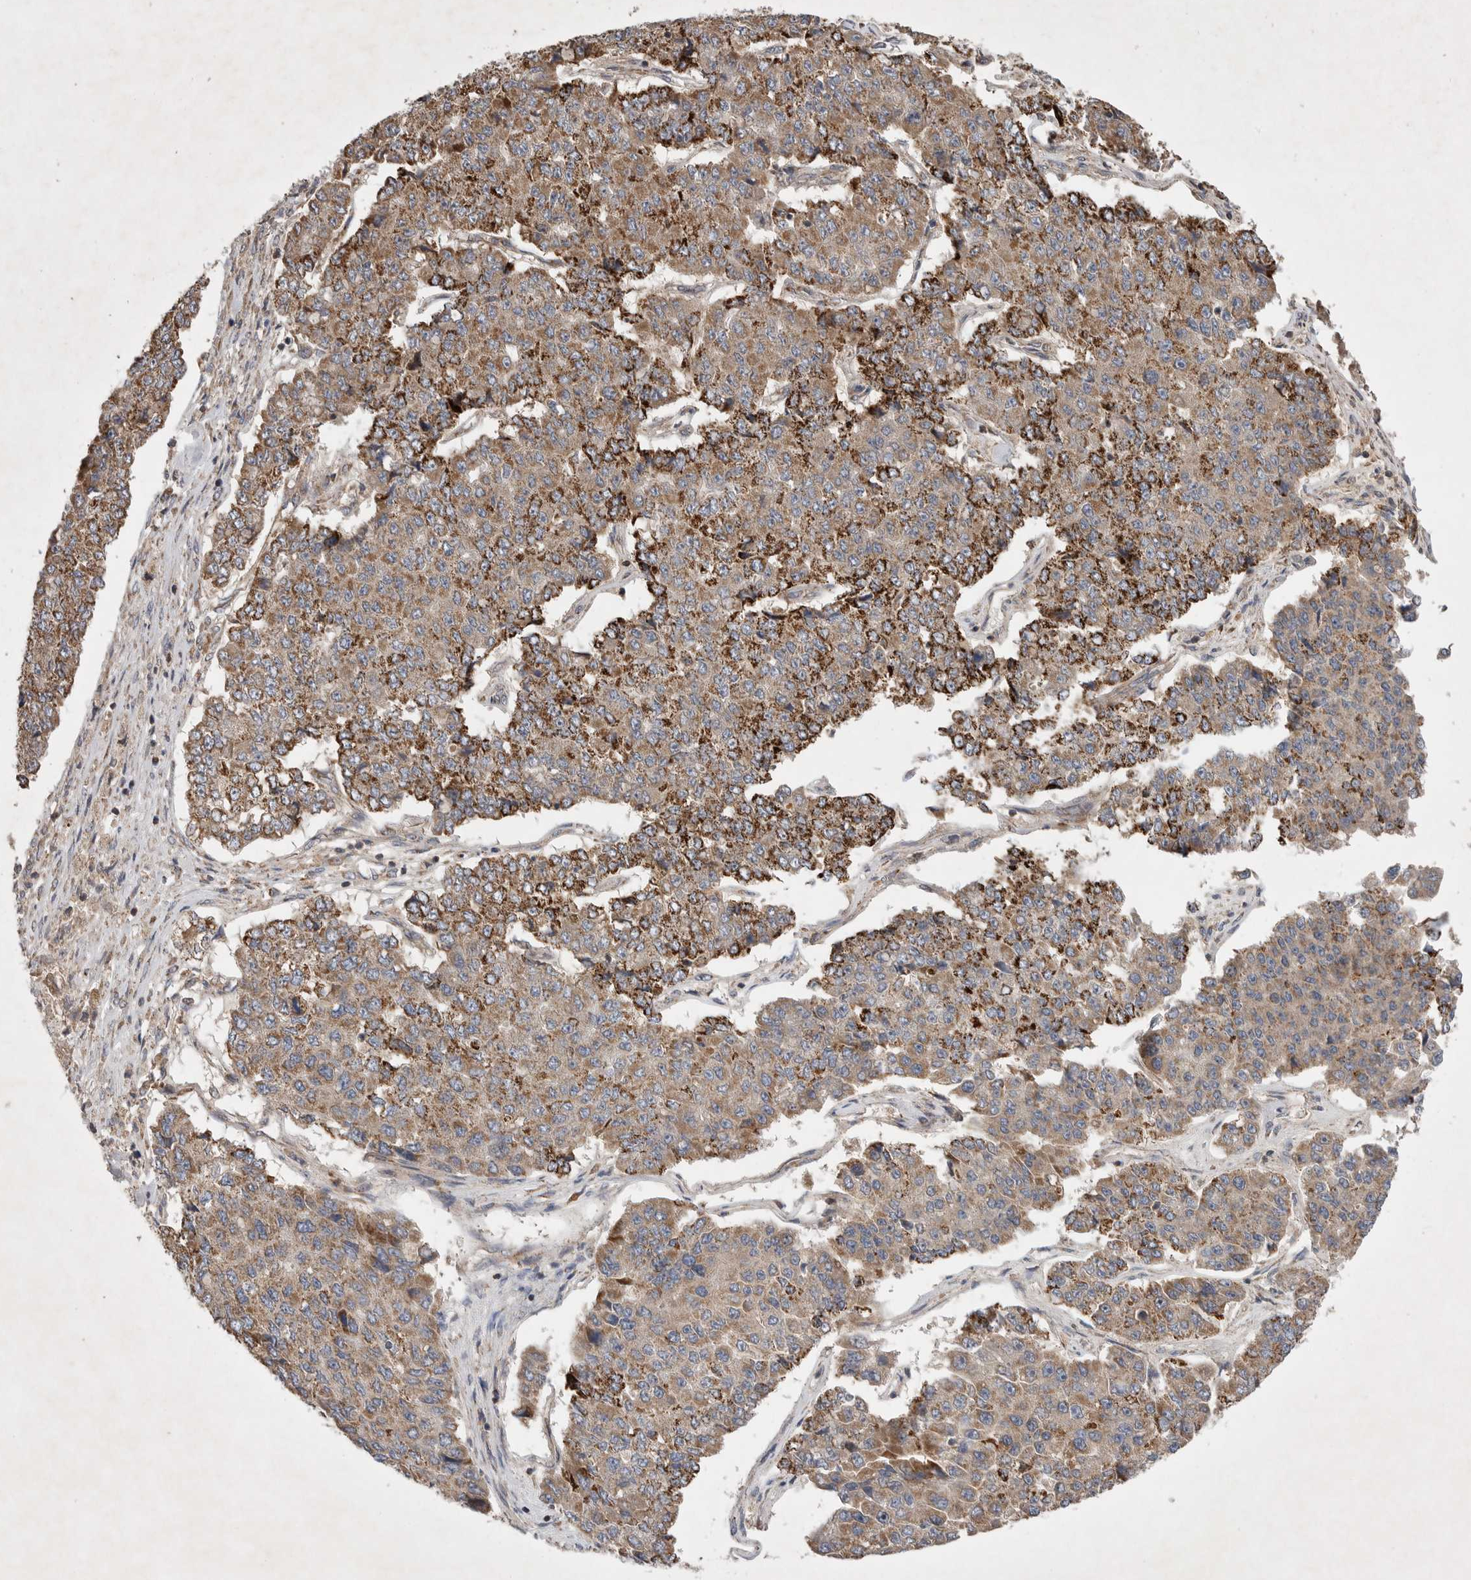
{"staining": {"intensity": "strong", "quantity": ">75%", "location": "cytoplasmic/membranous"}, "tissue": "pancreatic cancer", "cell_type": "Tumor cells", "image_type": "cancer", "snomed": [{"axis": "morphology", "description": "Adenocarcinoma, NOS"}, {"axis": "topography", "description": "Pancreas"}], "caption": "Pancreatic cancer (adenocarcinoma) stained with a protein marker shows strong staining in tumor cells.", "gene": "KIF21B", "patient": {"sex": "male", "age": 50}}